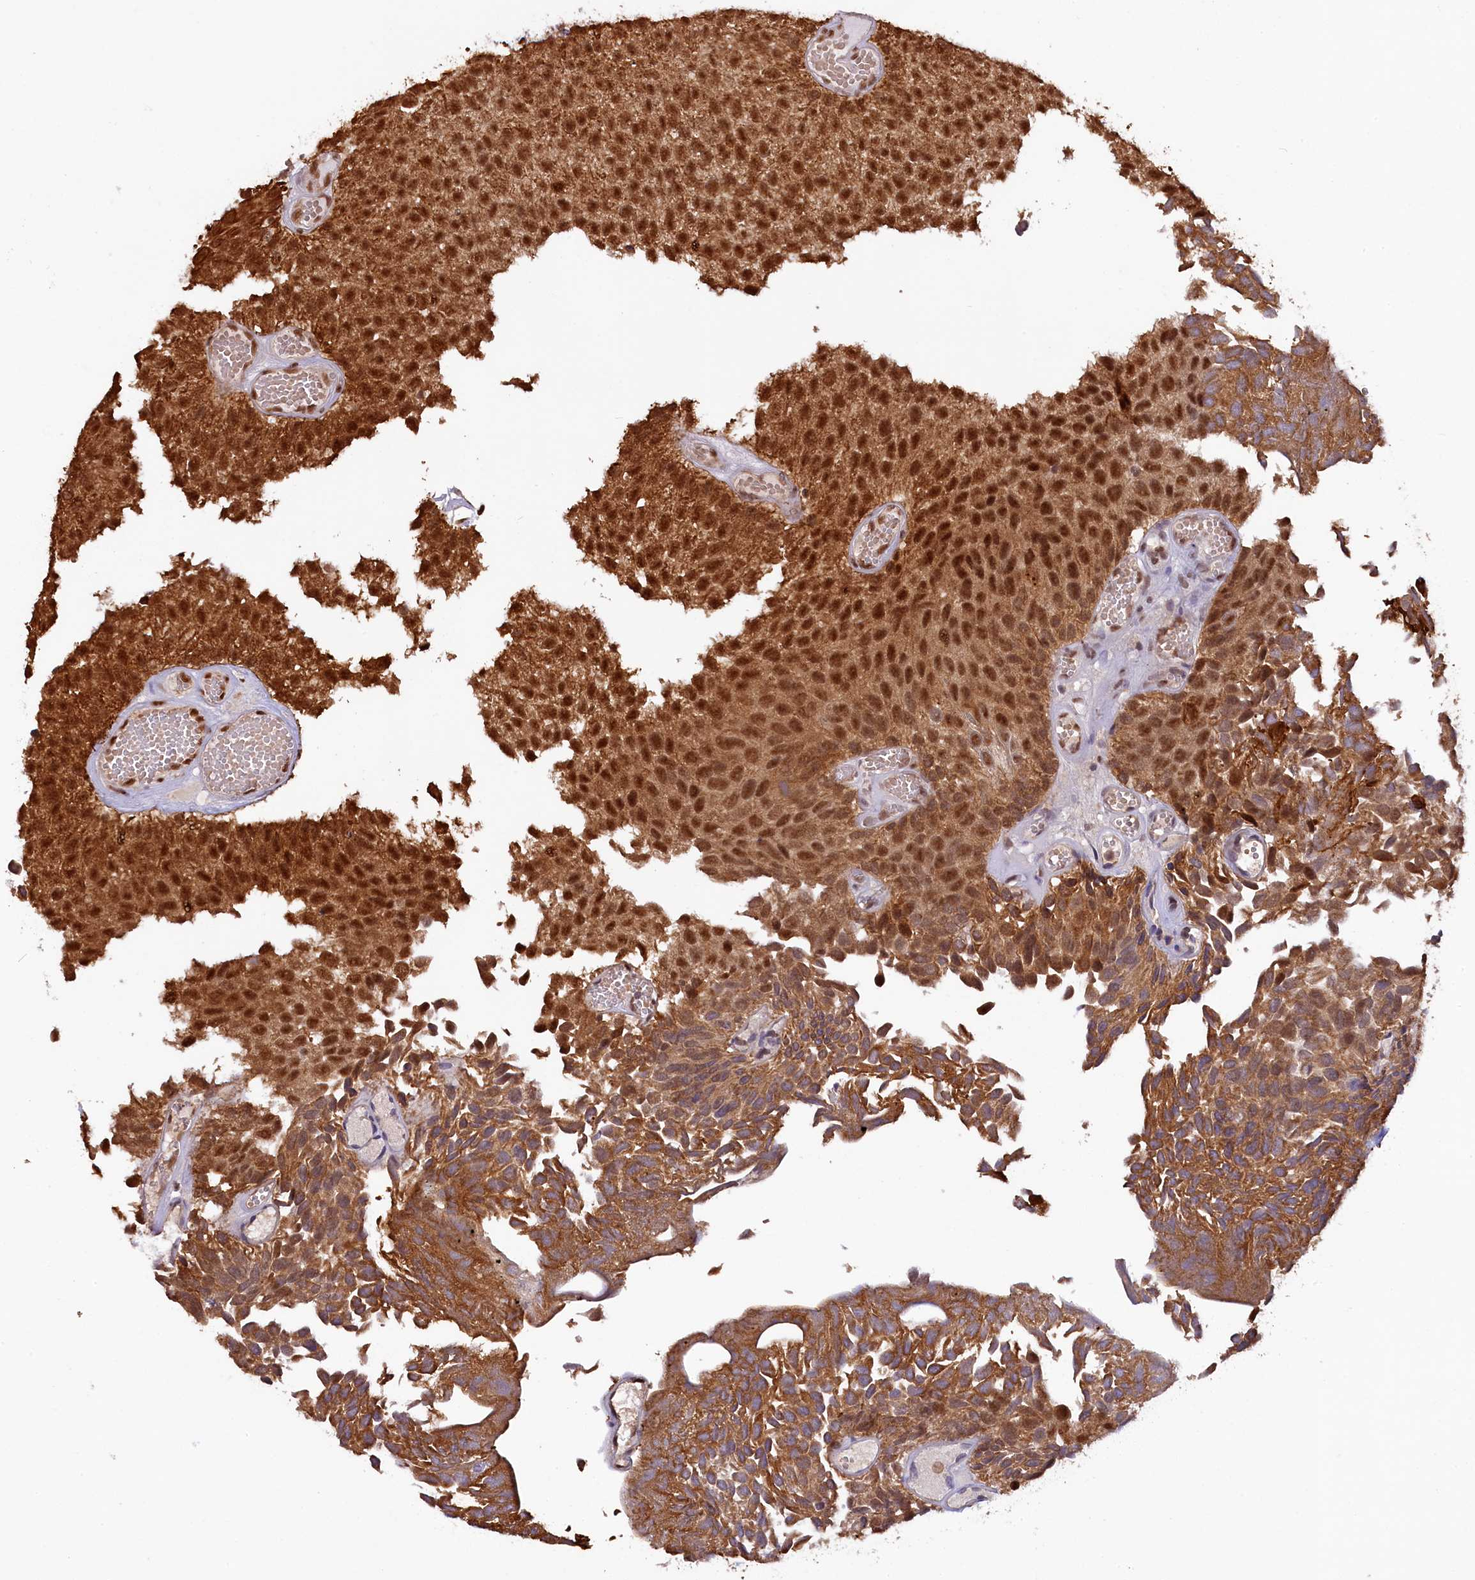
{"staining": {"intensity": "strong", "quantity": ">75%", "location": "cytoplasmic/membranous,nuclear"}, "tissue": "urothelial cancer", "cell_type": "Tumor cells", "image_type": "cancer", "snomed": [{"axis": "morphology", "description": "Urothelial carcinoma, Low grade"}, {"axis": "topography", "description": "Urinary bladder"}], "caption": "Immunohistochemistry (DAB (3,3'-diaminobenzidine)) staining of human low-grade urothelial carcinoma demonstrates strong cytoplasmic/membranous and nuclear protein staining in about >75% of tumor cells. The protein is shown in brown color, while the nuclei are stained blue.", "gene": "CARD8", "patient": {"sex": "male", "age": 89}}